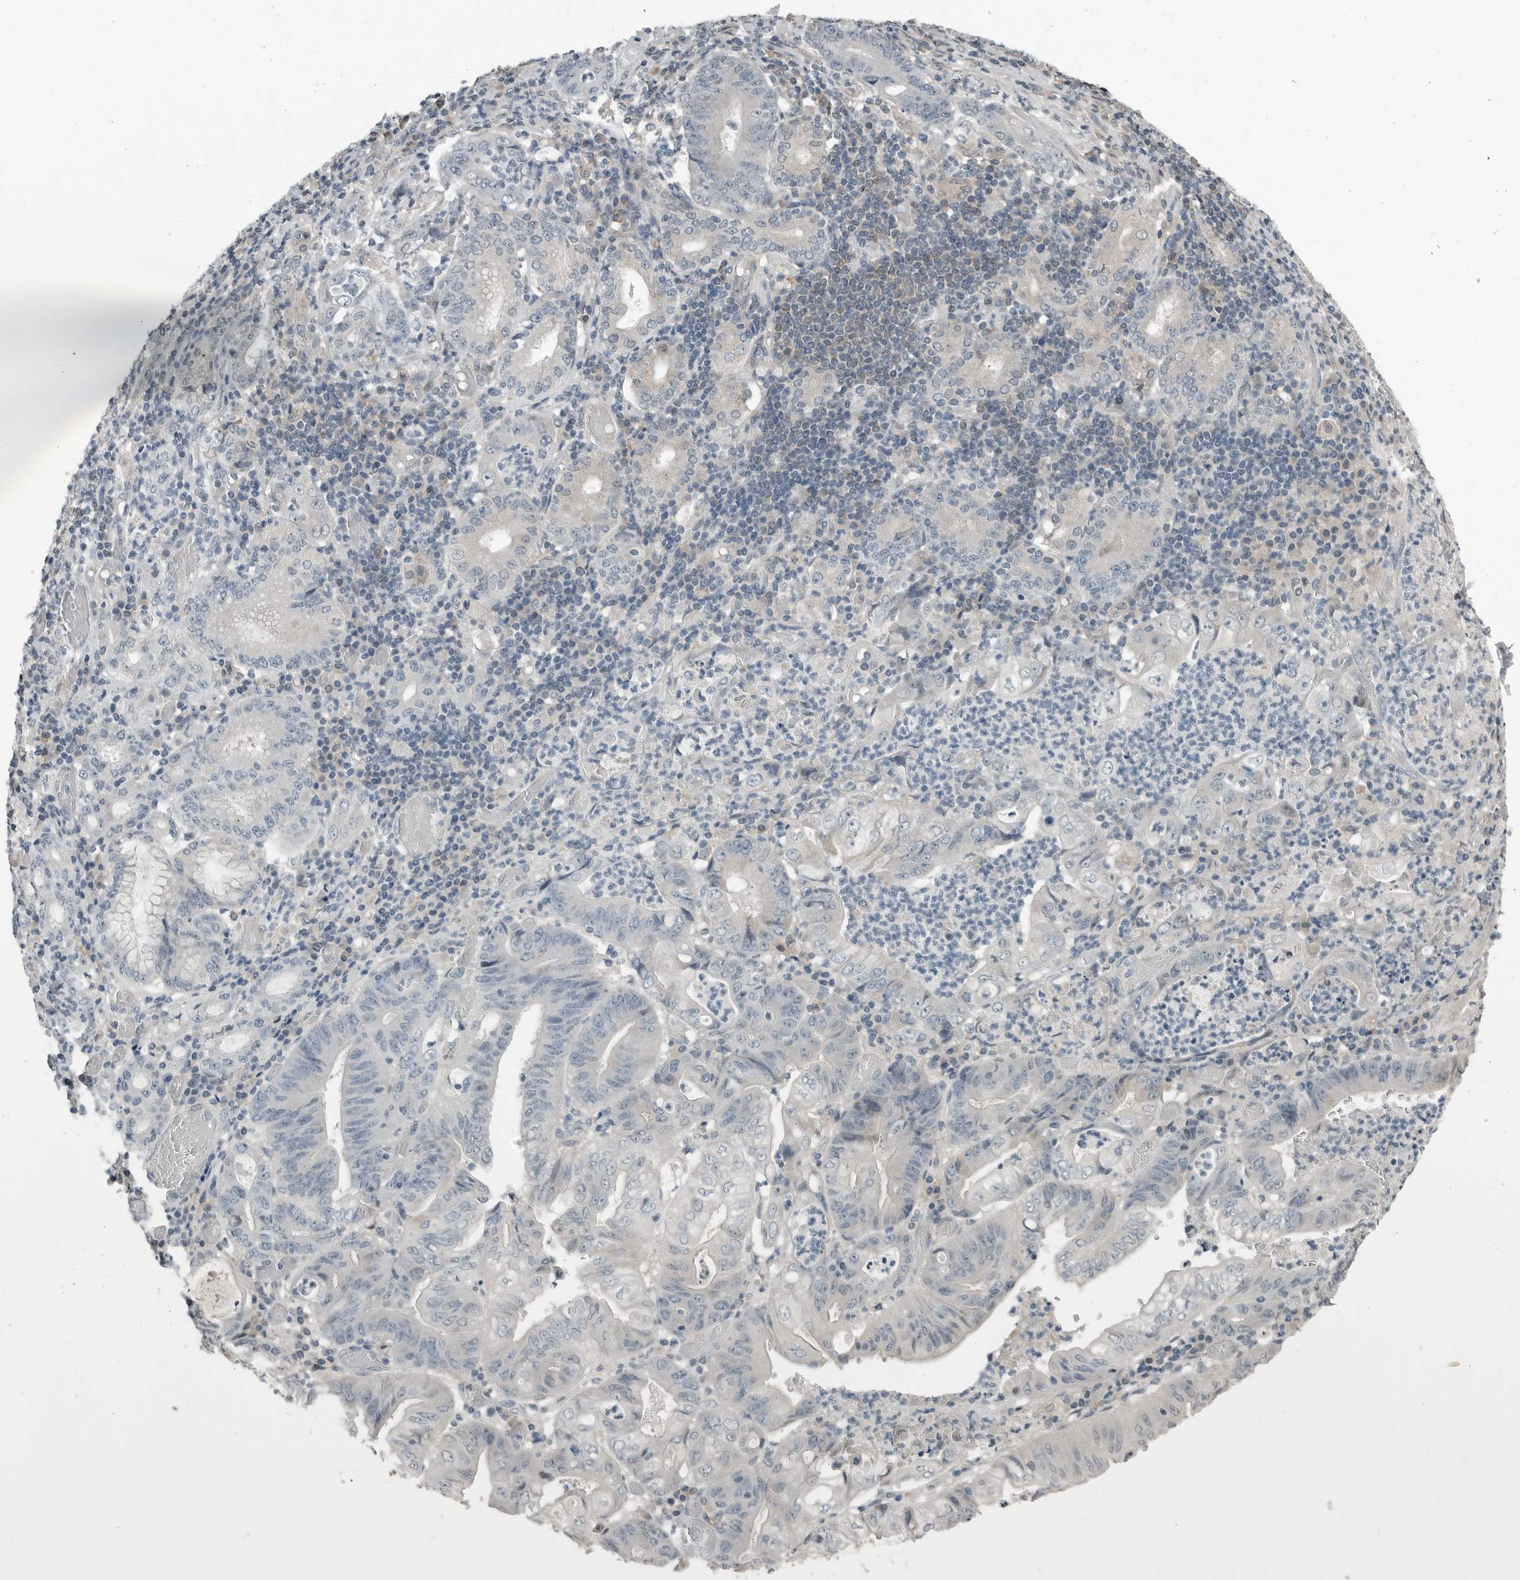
{"staining": {"intensity": "negative", "quantity": "none", "location": "none"}, "tissue": "stomach cancer", "cell_type": "Tumor cells", "image_type": "cancer", "snomed": [{"axis": "morphology", "description": "Adenocarcinoma, NOS"}, {"axis": "topography", "description": "Stomach"}], "caption": "Stomach cancer (adenocarcinoma) was stained to show a protein in brown. There is no significant positivity in tumor cells.", "gene": "KYAT1", "patient": {"sex": "female", "age": 73}}